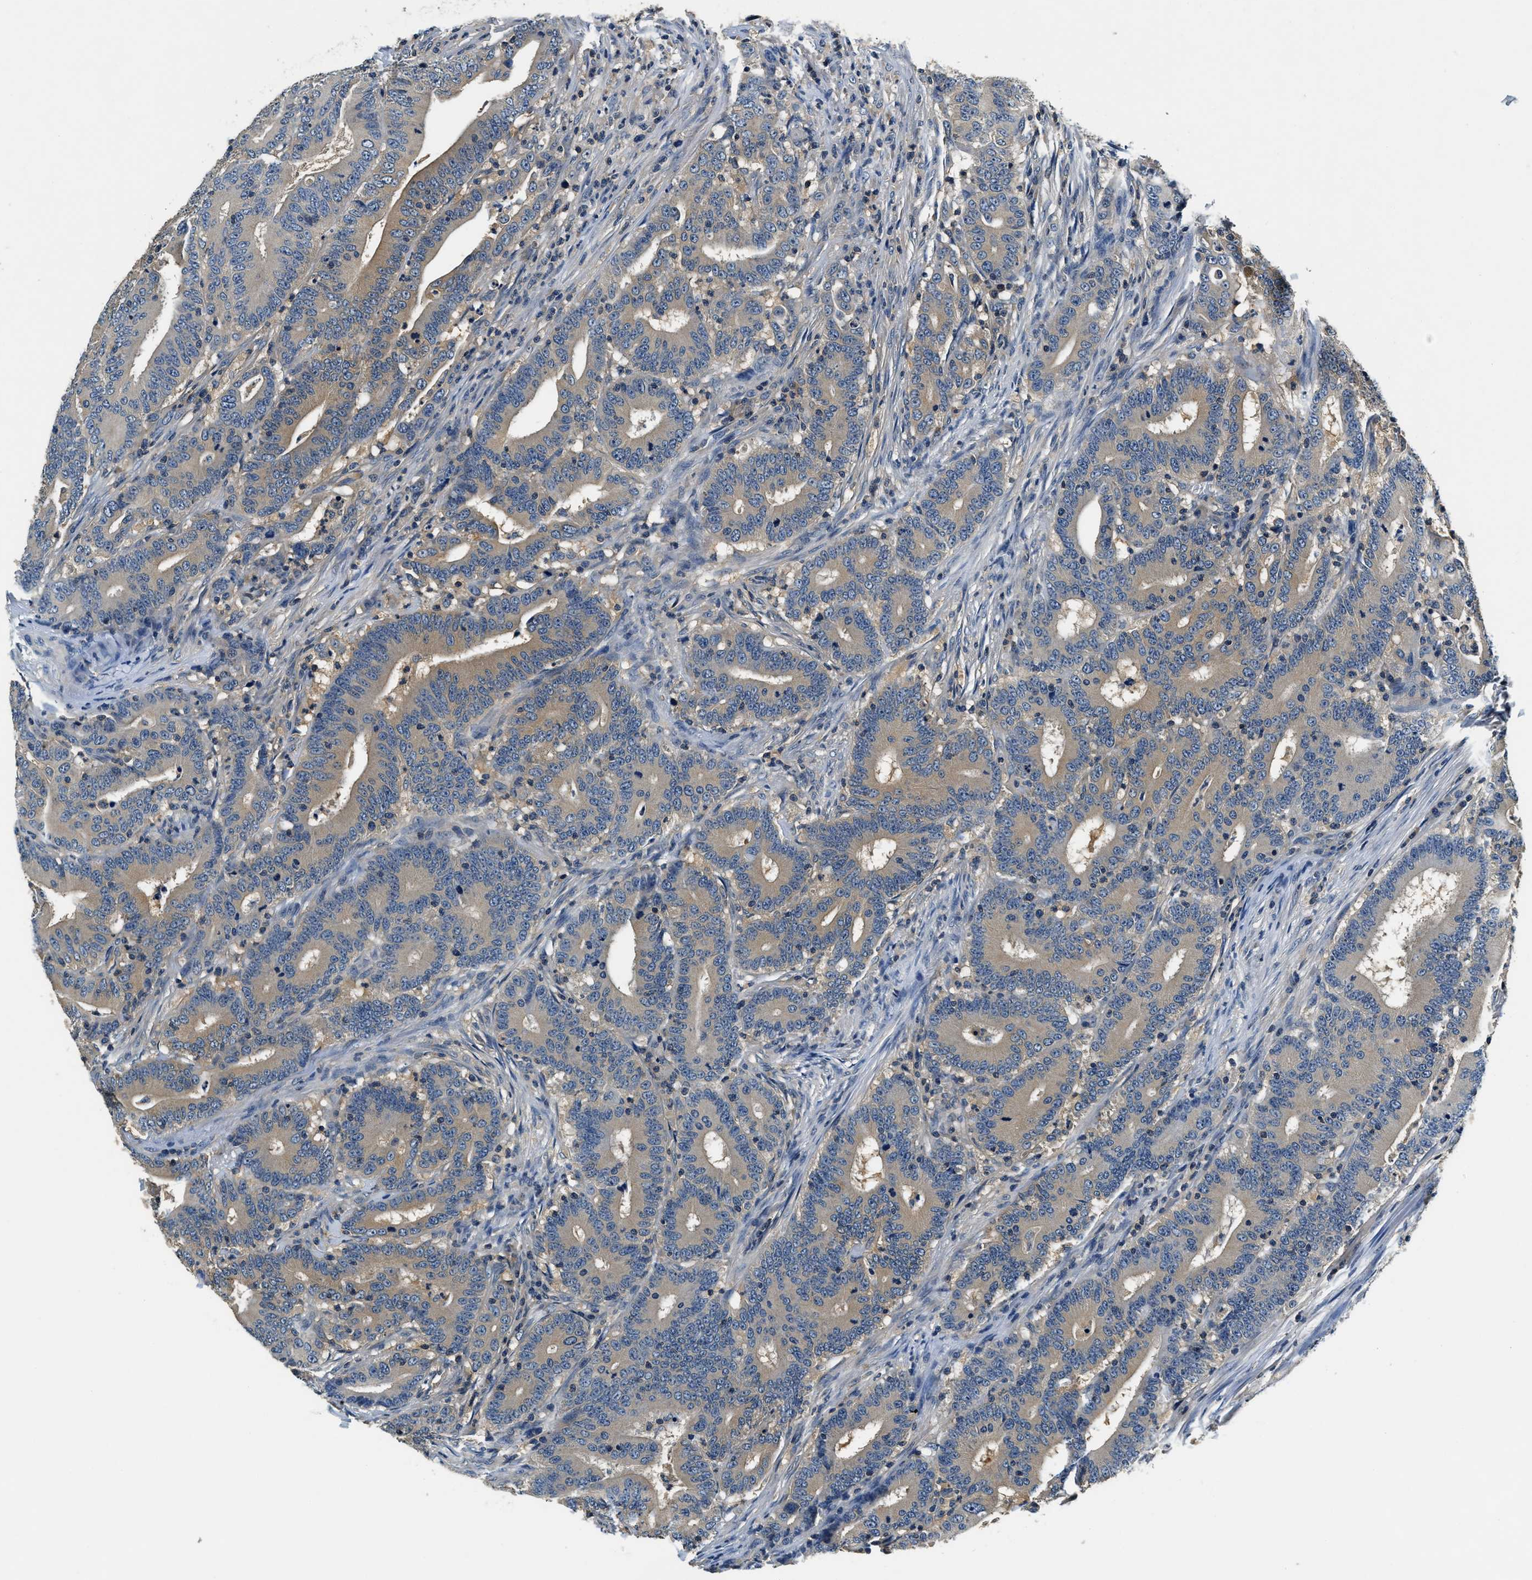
{"staining": {"intensity": "weak", "quantity": ">75%", "location": "cytoplasmic/membranous"}, "tissue": "colorectal cancer", "cell_type": "Tumor cells", "image_type": "cancer", "snomed": [{"axis": "morphology", "description": "Adenocarcinoma, NOS"}, {"axis": "topography", "description": "Colon"}], "caption": "Colorectal adenocarcinoma stained for a protein exhibits weak cytoplasmic/membranous positivity in tumor cells.", "gene": "RESF1", "patient": {"sex": "female", "age": 66}}